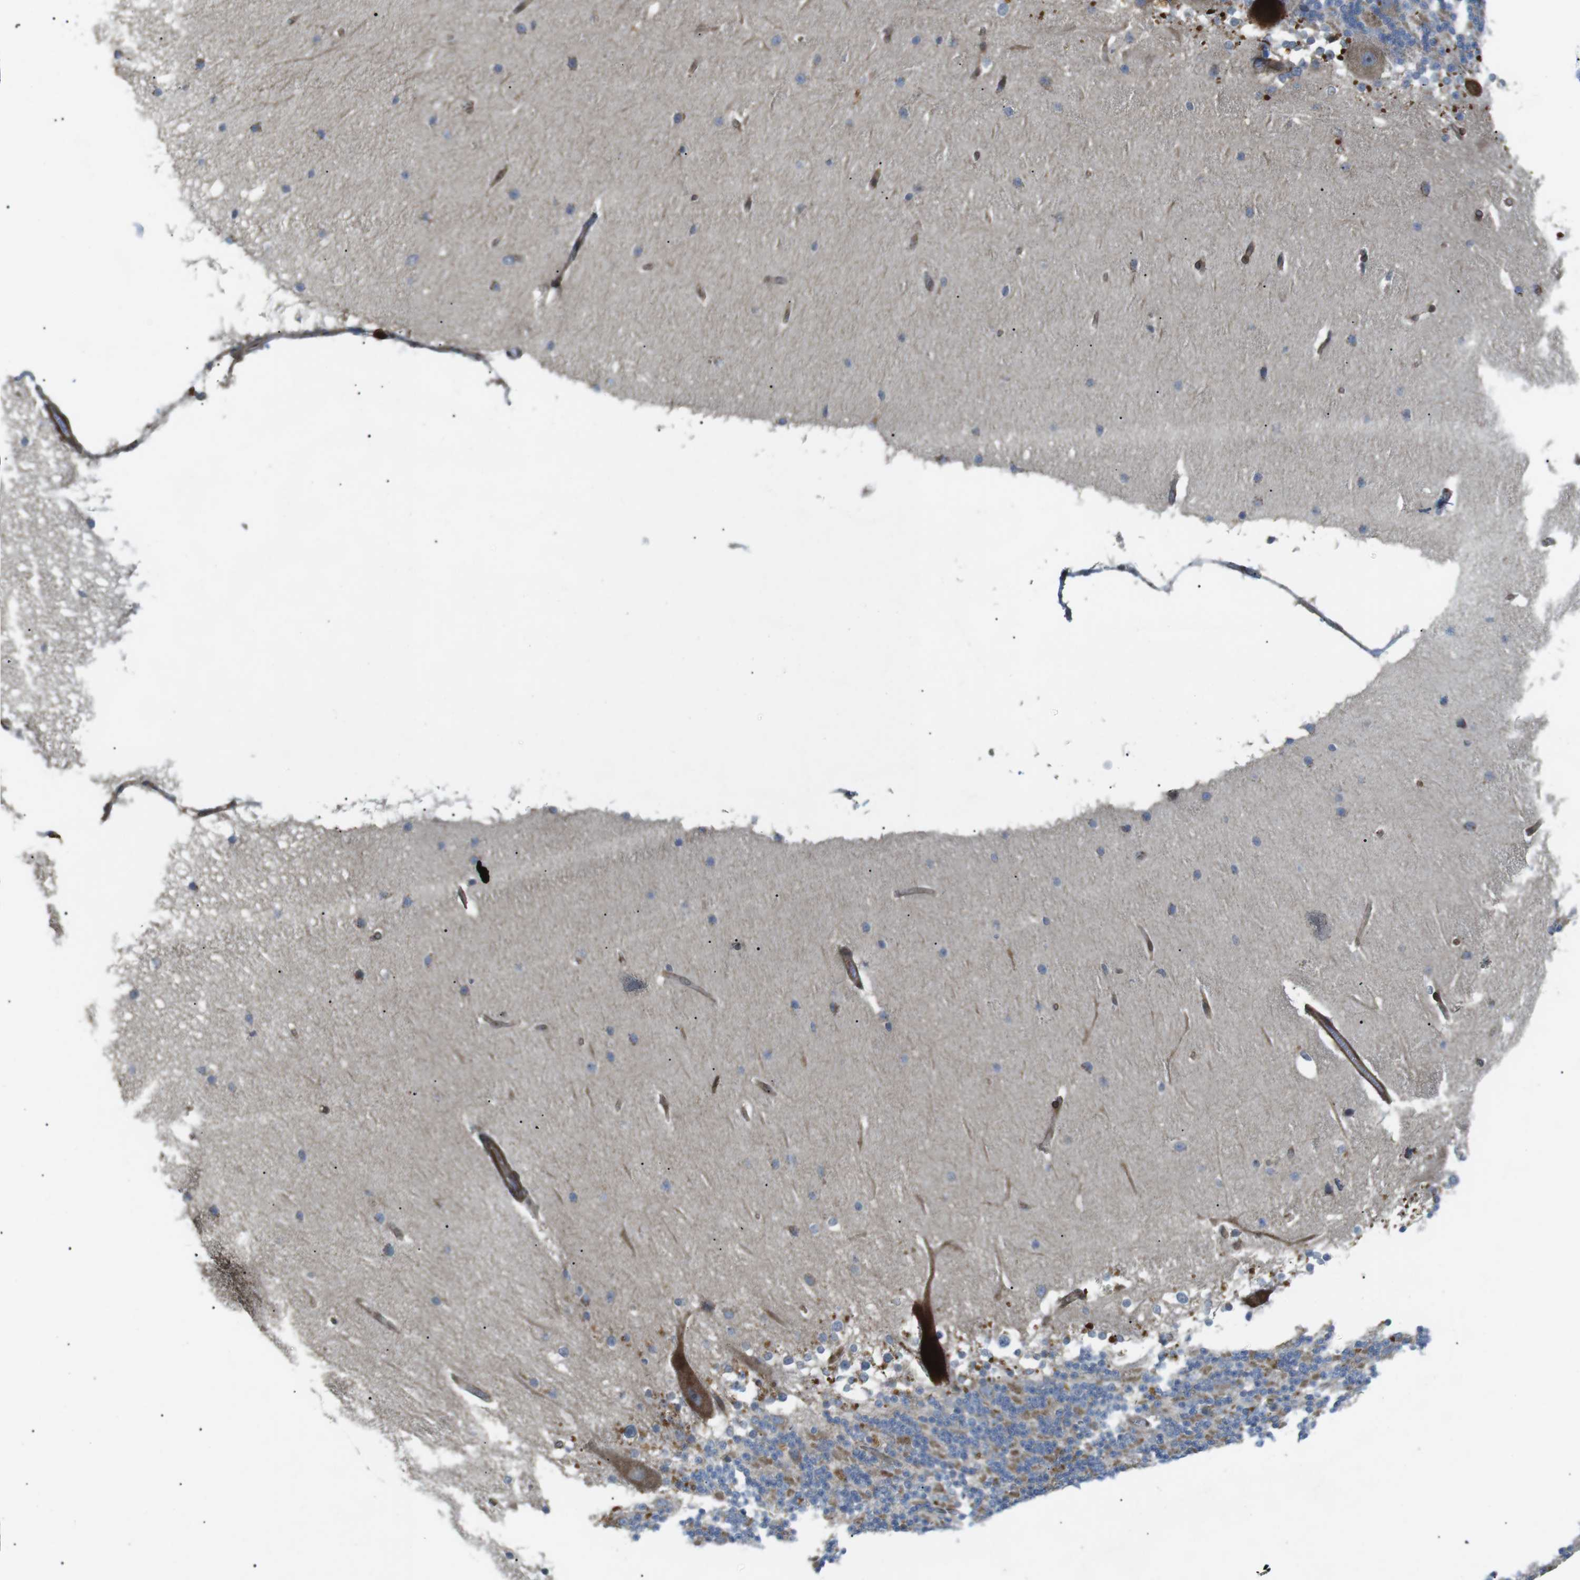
{"staining": {"intensity": "moderate", "quantity": "25%-75%", "location": "cytoplasmic/membranous"}, "tissue": "cerebellum", "cell_type": "Cells in granular layer", "image_type": "normal", "snomed": [{"axis": "morphology", "description": "Normal tissue, NOS"}, {"axis": "topography", "description": "Cerebellum"}], "caption": "The histopathology image displays immunohistochemical staining of unremarkable cerebellum. There is moderate cytoplasmic/membranous positivity is appreciated in approximately 25%-75% of cells in granular layer.", "gene": "KANK2", "patient": {"sex": "female", "age": 19}}